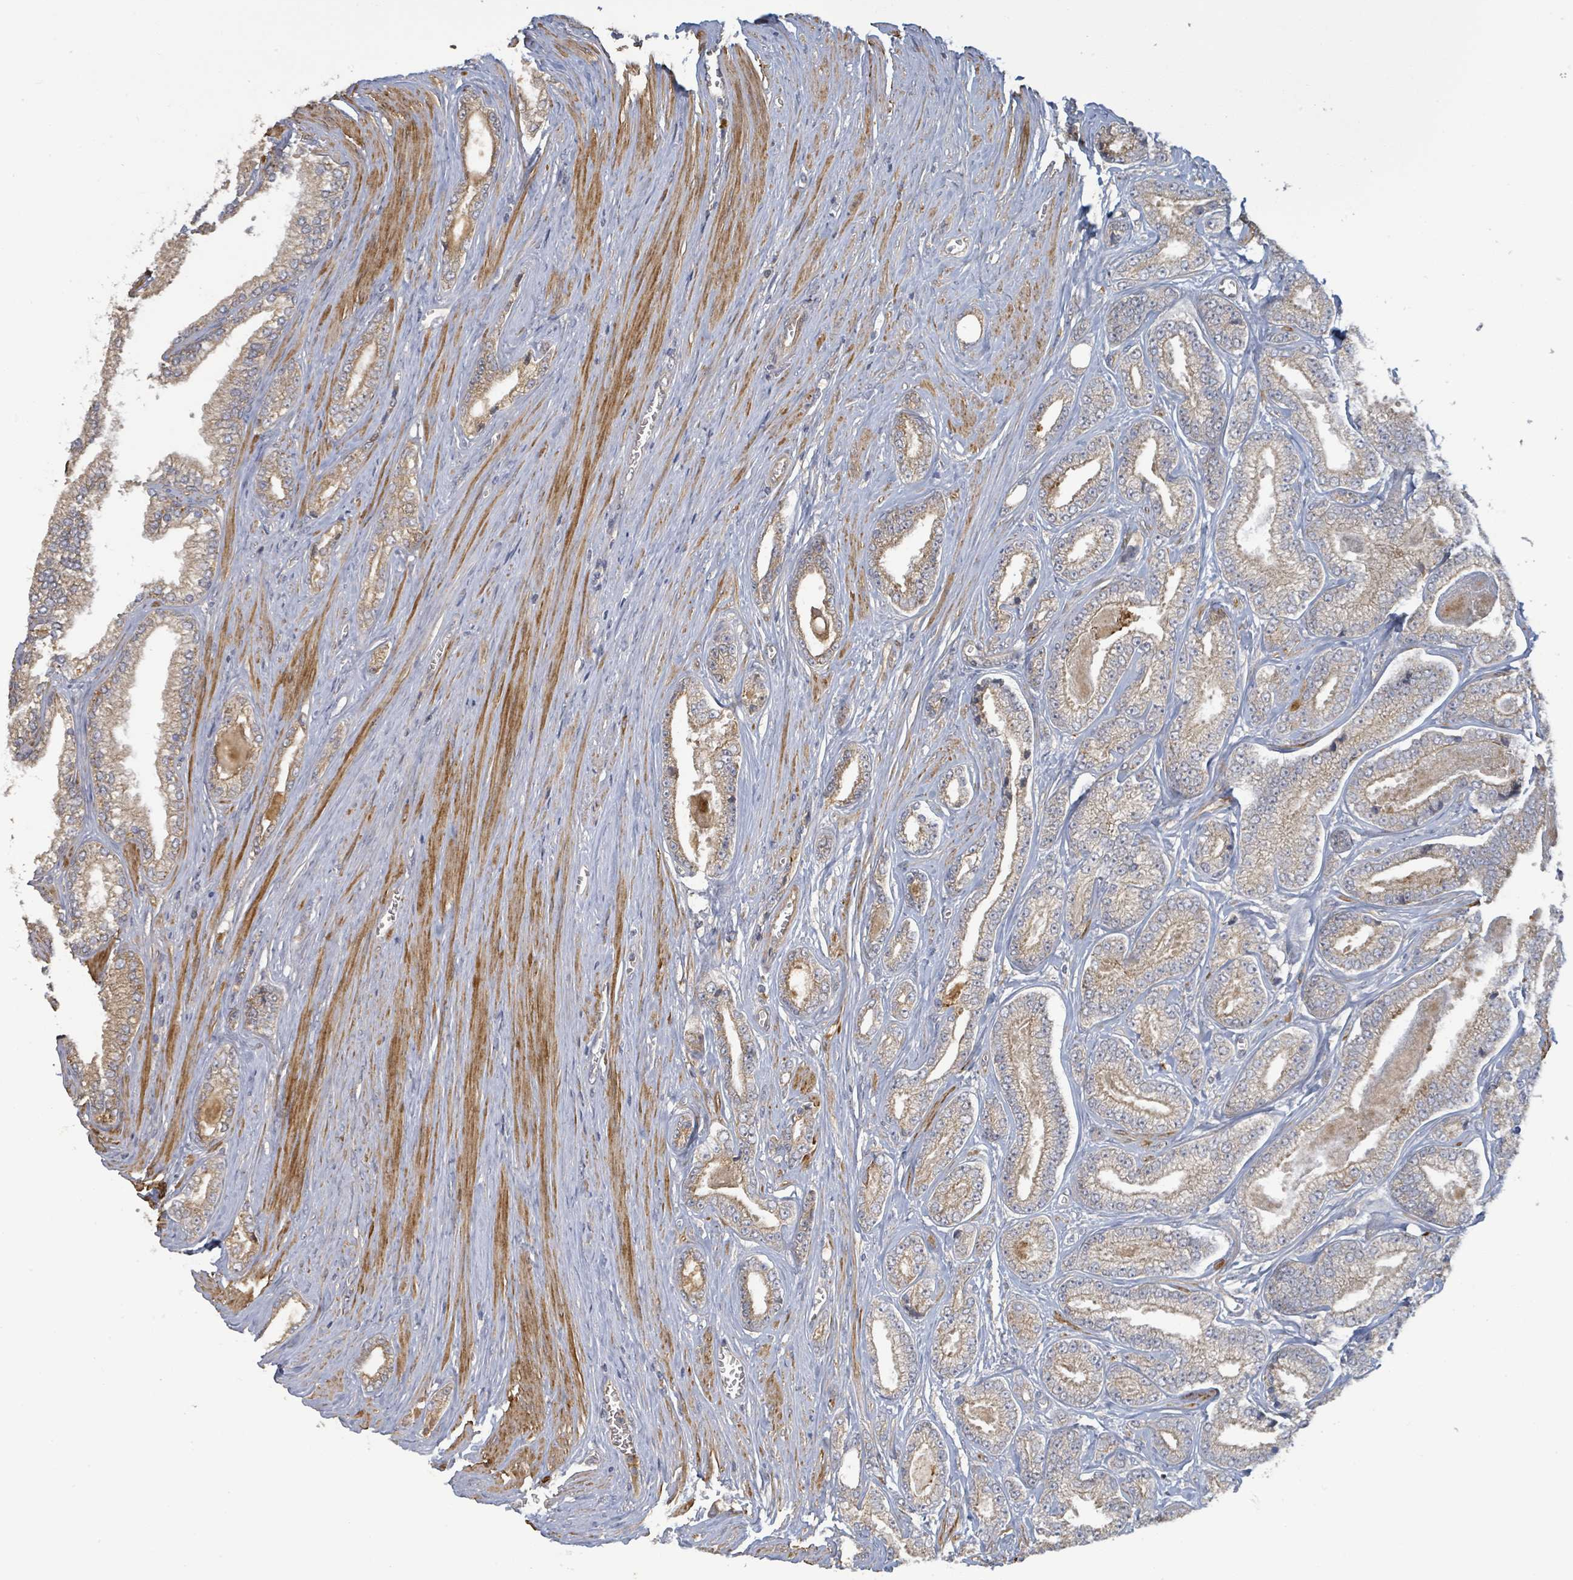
{"staining": {"intensity": "weak", "quantity": ">75%", "location": "cytoplasmic/membranous"}, "tissue": "prostate cancer", "cell_type": "Tumor cells", "image_type": "cancer", "snomed": [{"axis": "morphology", "description": "Adenocarcinoma, NOS"}, {"axis": "topography", "description": "Prostate and seminal vesicle, NOS"}], "caption": "Protein expression by immunohistochemistry displays weak cytoplasmic/membranous staining in about >75% of tumor cells in prostate adenocarcinoma. (DAB (3,3'-diaminobenzidine) IHC with brightfield microscopy, high magnification).", "gene": "STARD4", "patient": {"sex": "male", "age": 76}}